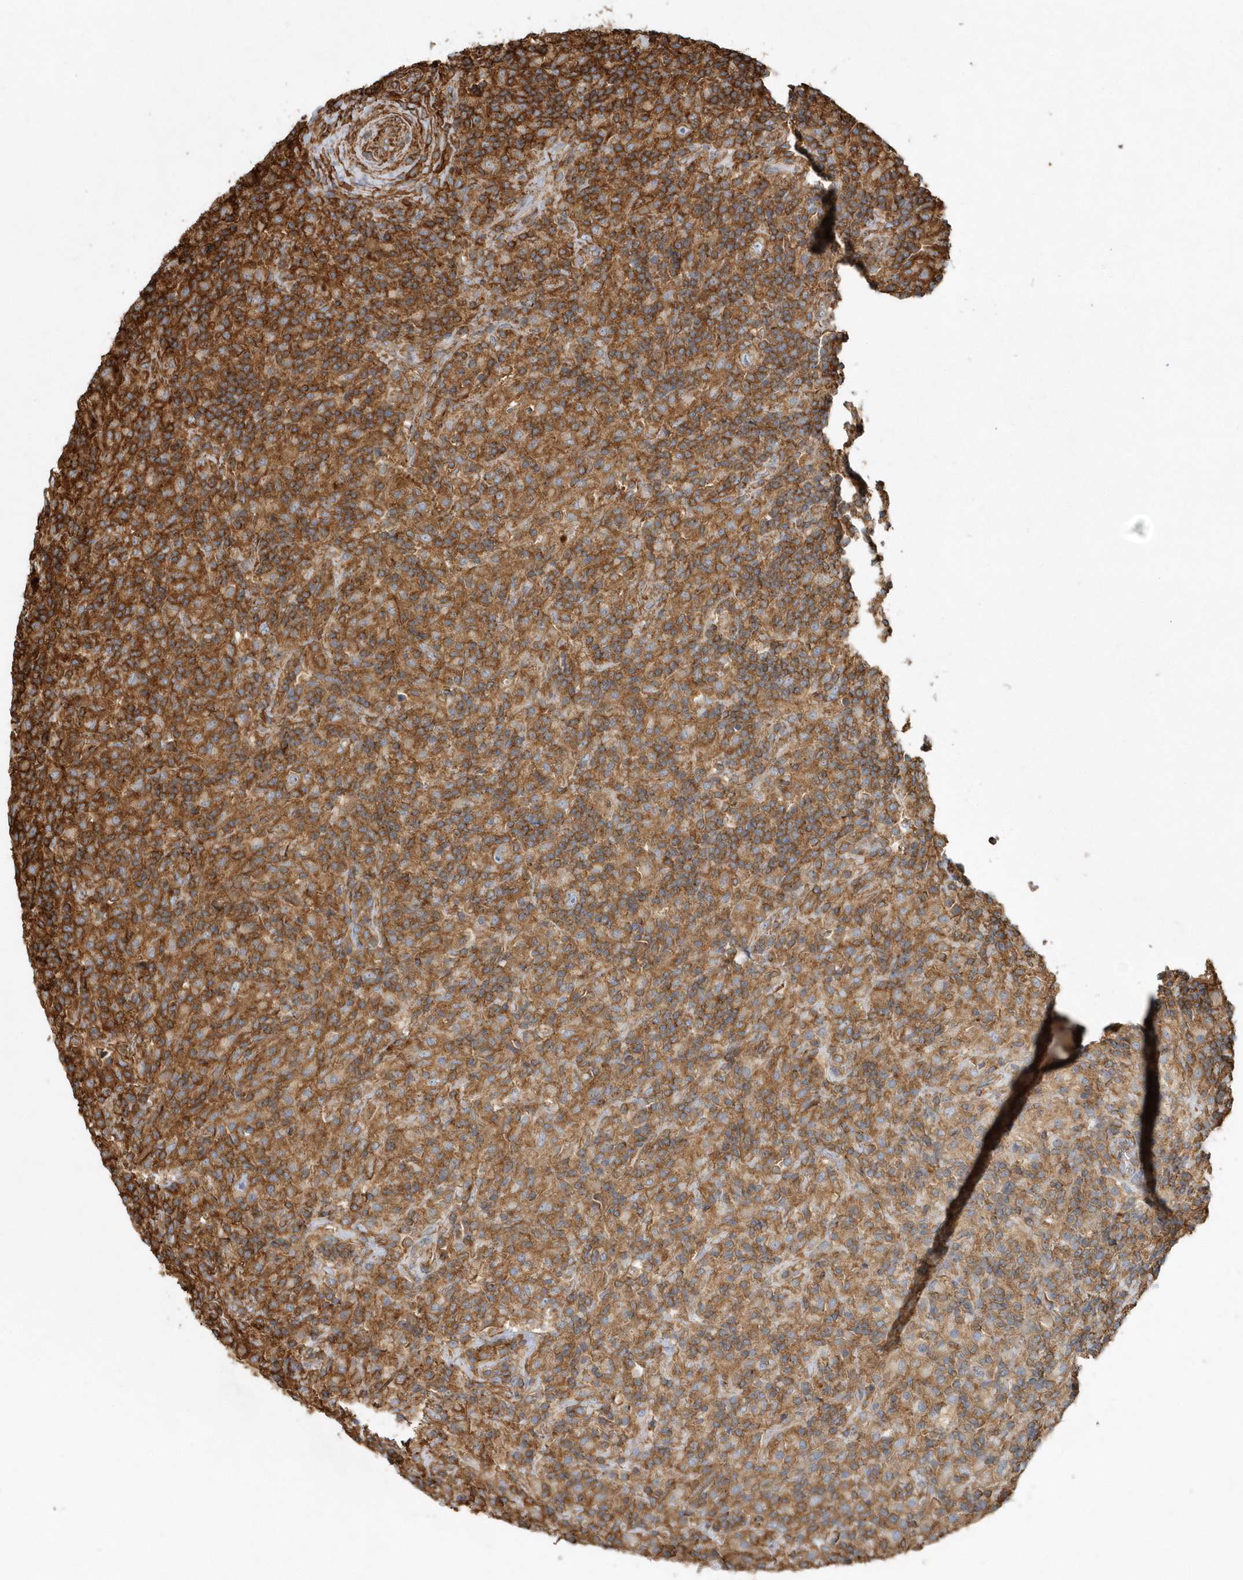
{"staining": {"intensity": "negative", "quantity": "none", "location": "none"}, "tissue": "lymphoma", "cell_type": "Tumor cells", "image_type": "cancer", "snomed": [{"axis": "morphology", "description": "Hodgkin's disease, NOS"}, {"axis": "topography", "description": "Lymph node"}], "caption": "Tumor cells show no significant positivity in lymphoma.", "gene": "MMUT", "patient": {"sex": "male", "age": 70}}